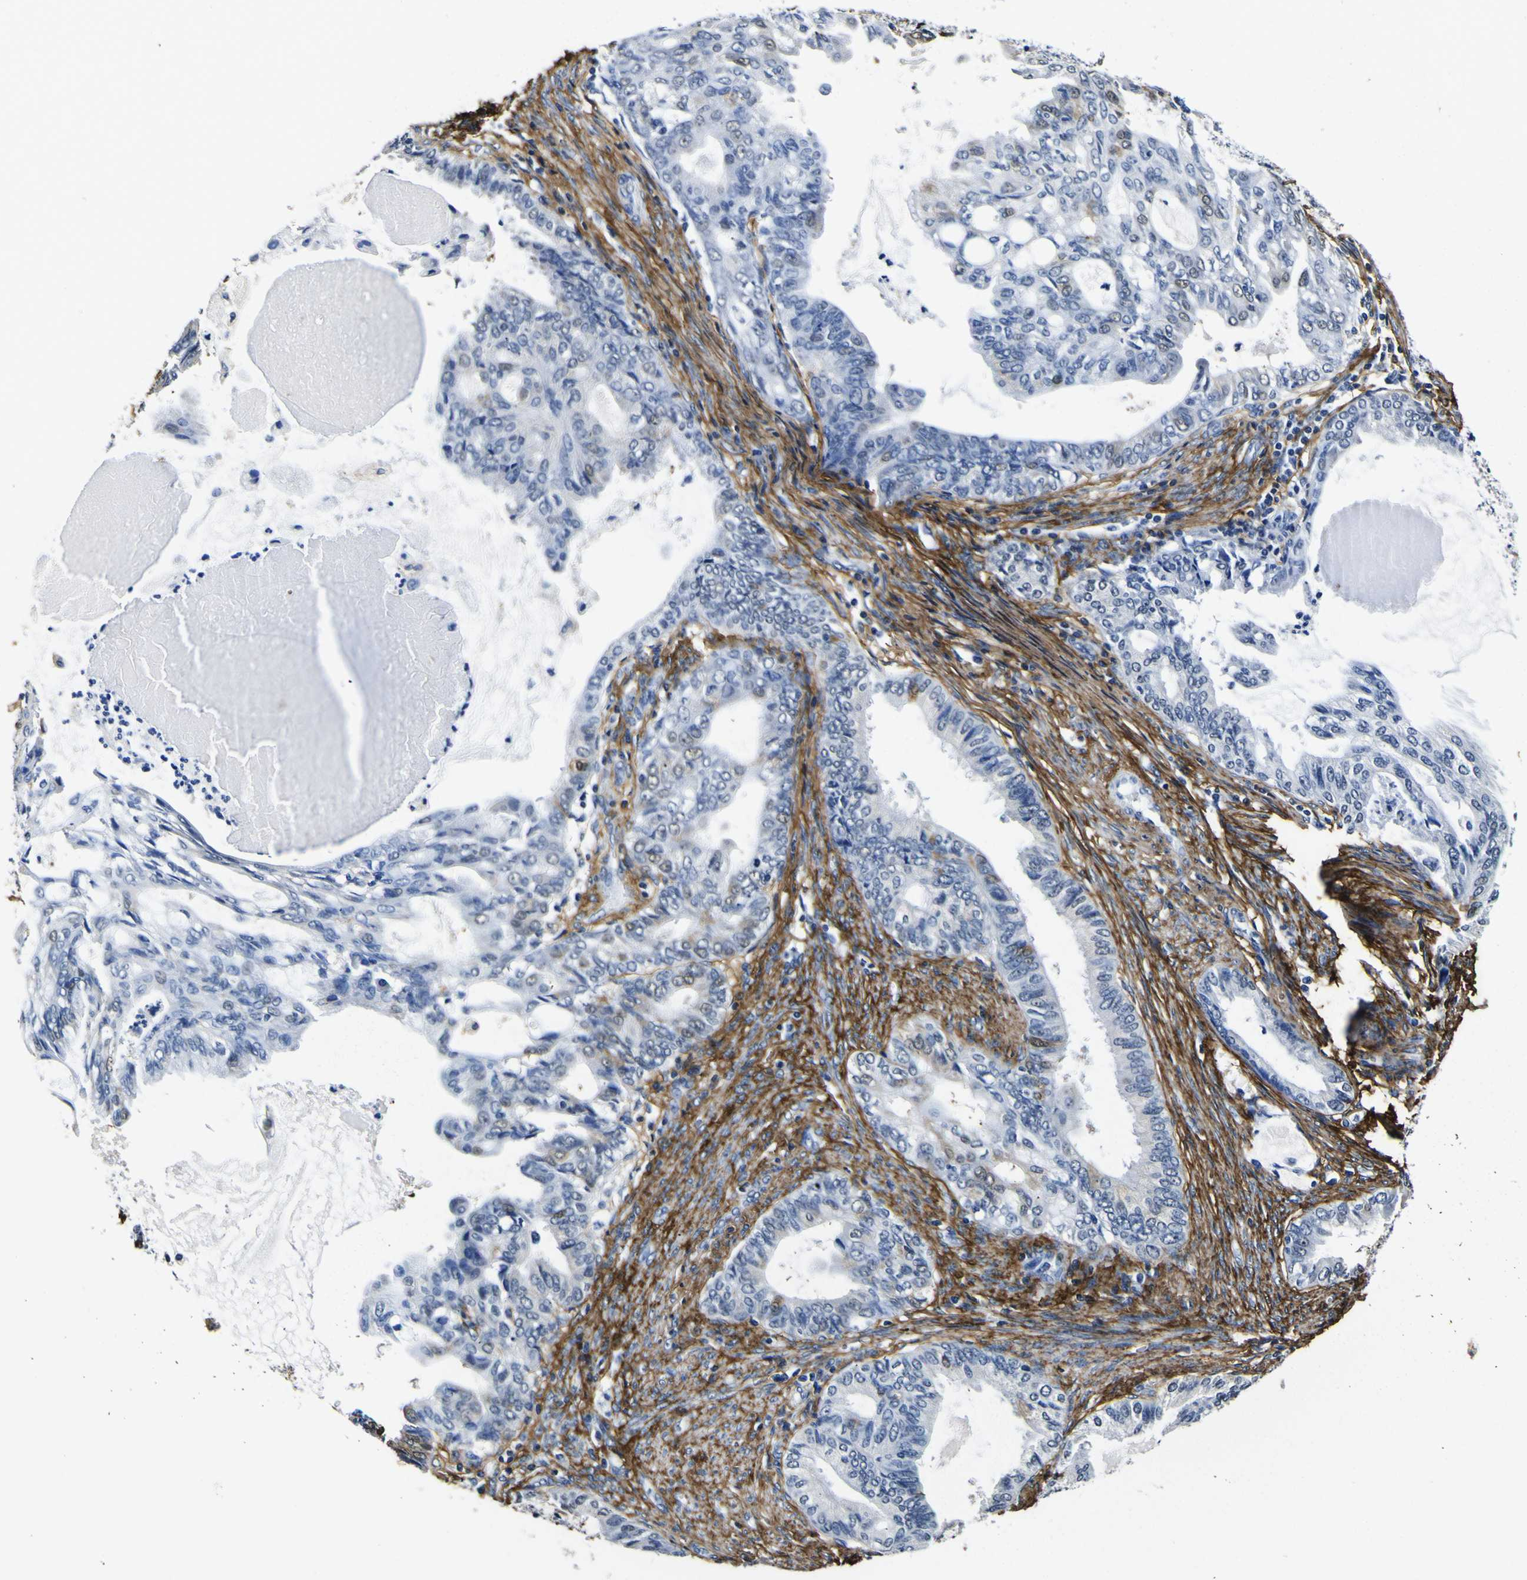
{"staining": {"intensity": "negative", "quantity": "none", "location": "none"}, "tissue": "endometrial cancer", "cell_type": "Tumor cells", "image_type": "cancer", "snomed": [{"axis": "morphology", "description": "Adenocarcinoma, NOS"}, {"axis": "topography", "description": "Endometrium"}], "caption": "There is no significant expression in tumor cells of endometrial cancer. (Immunohistochemistry (ihc), brightfield microscopy, high magnification).", "gene": "POSTN", "patient": {"sex": "female", "age": 86}}